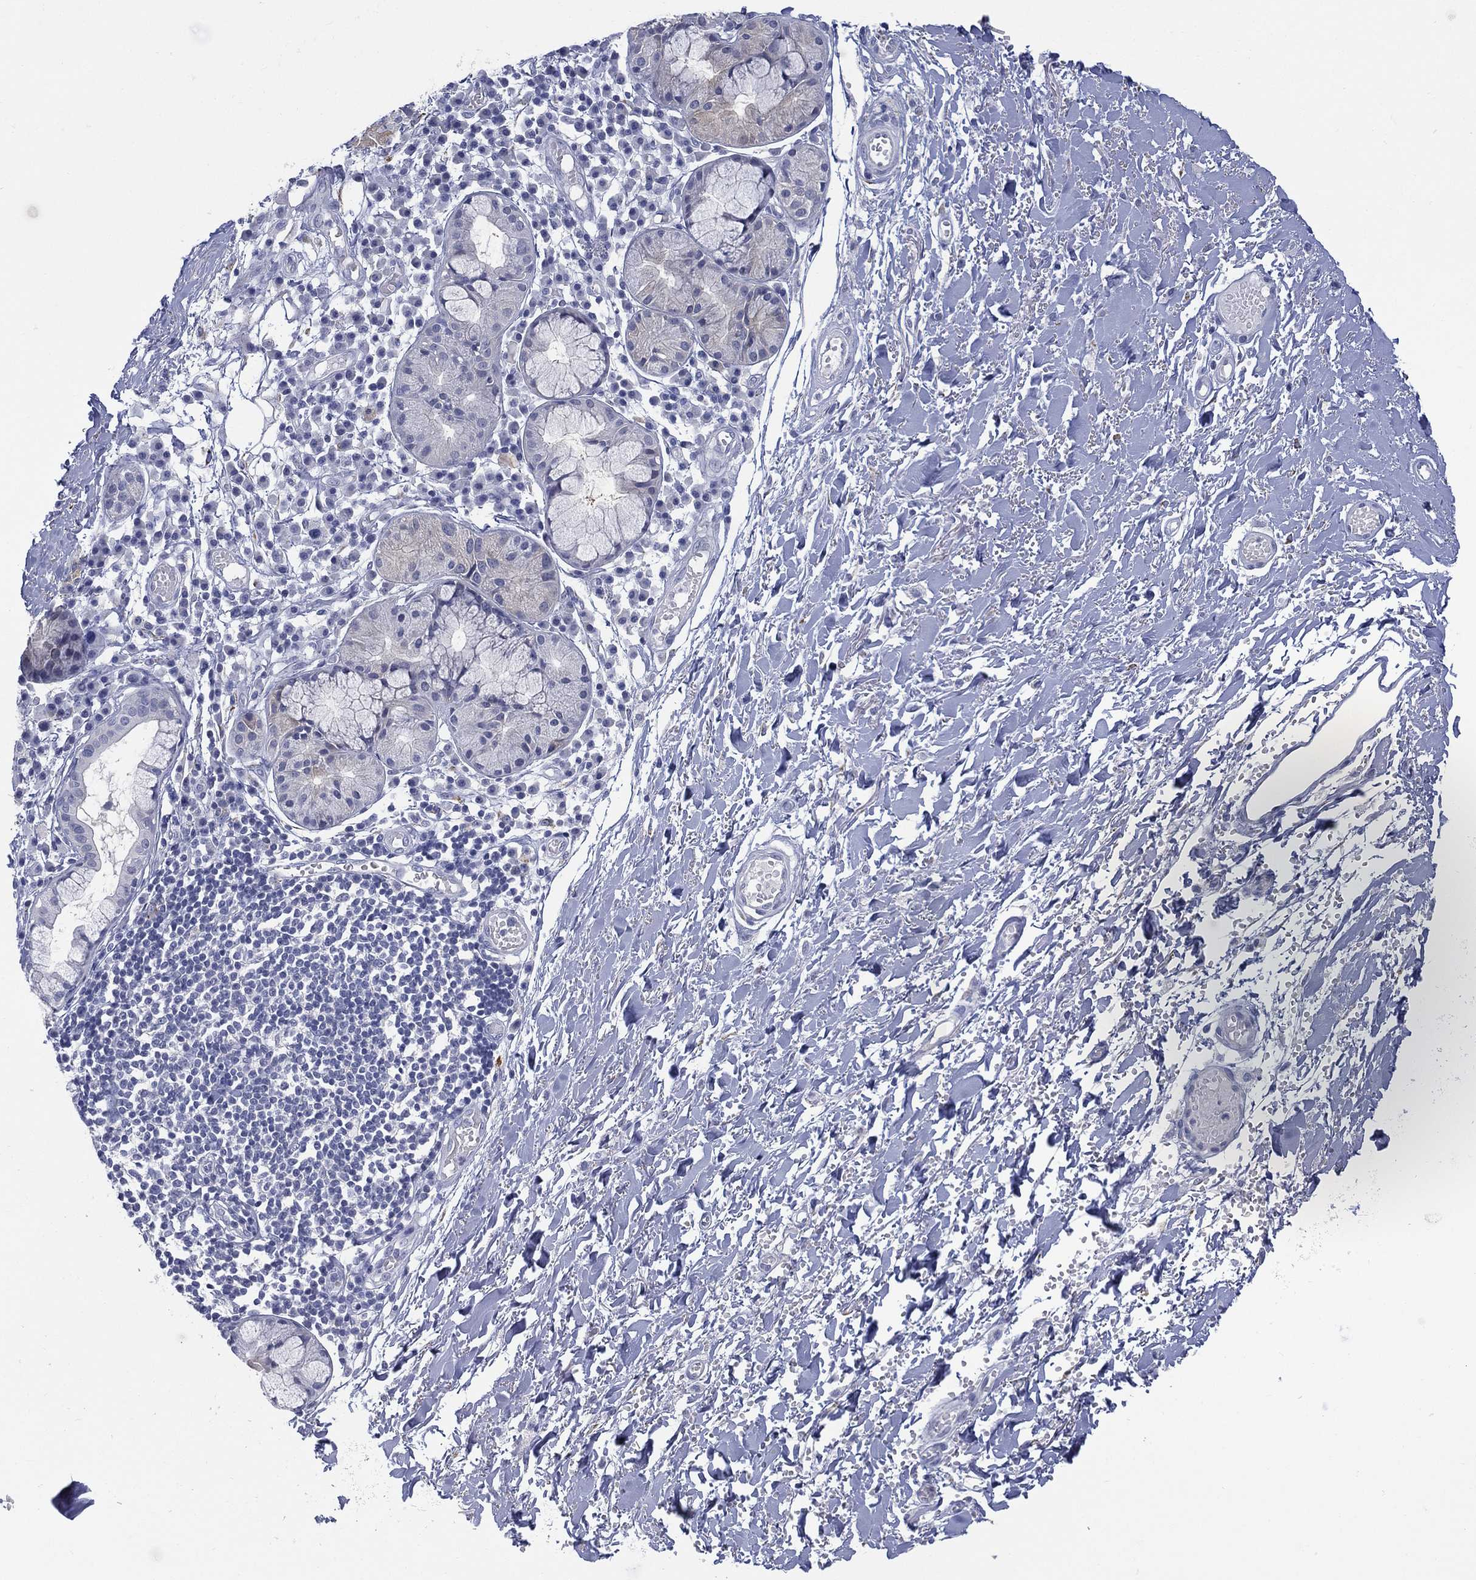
{"staining": {"intensity": "negative", "quantity": "none", "location": "none"}, "tissue": "soft tissue", "cell_type": "Fibroblasts", "image_type": "normal", "snomed": [{"axis": "morphology", "description": "Normal tissue, NOS"}, {"axis": "topography", "description": "Cartilage tissue"}], "caption": "Micrograph shows no protein expression in fibroblasts of unremarkable soft tissue. (Immunohistochemistry, brightfield microscopy, high magnification).", "gene": "C5orf46", "patient": {"sex": "male", "age": 81}}